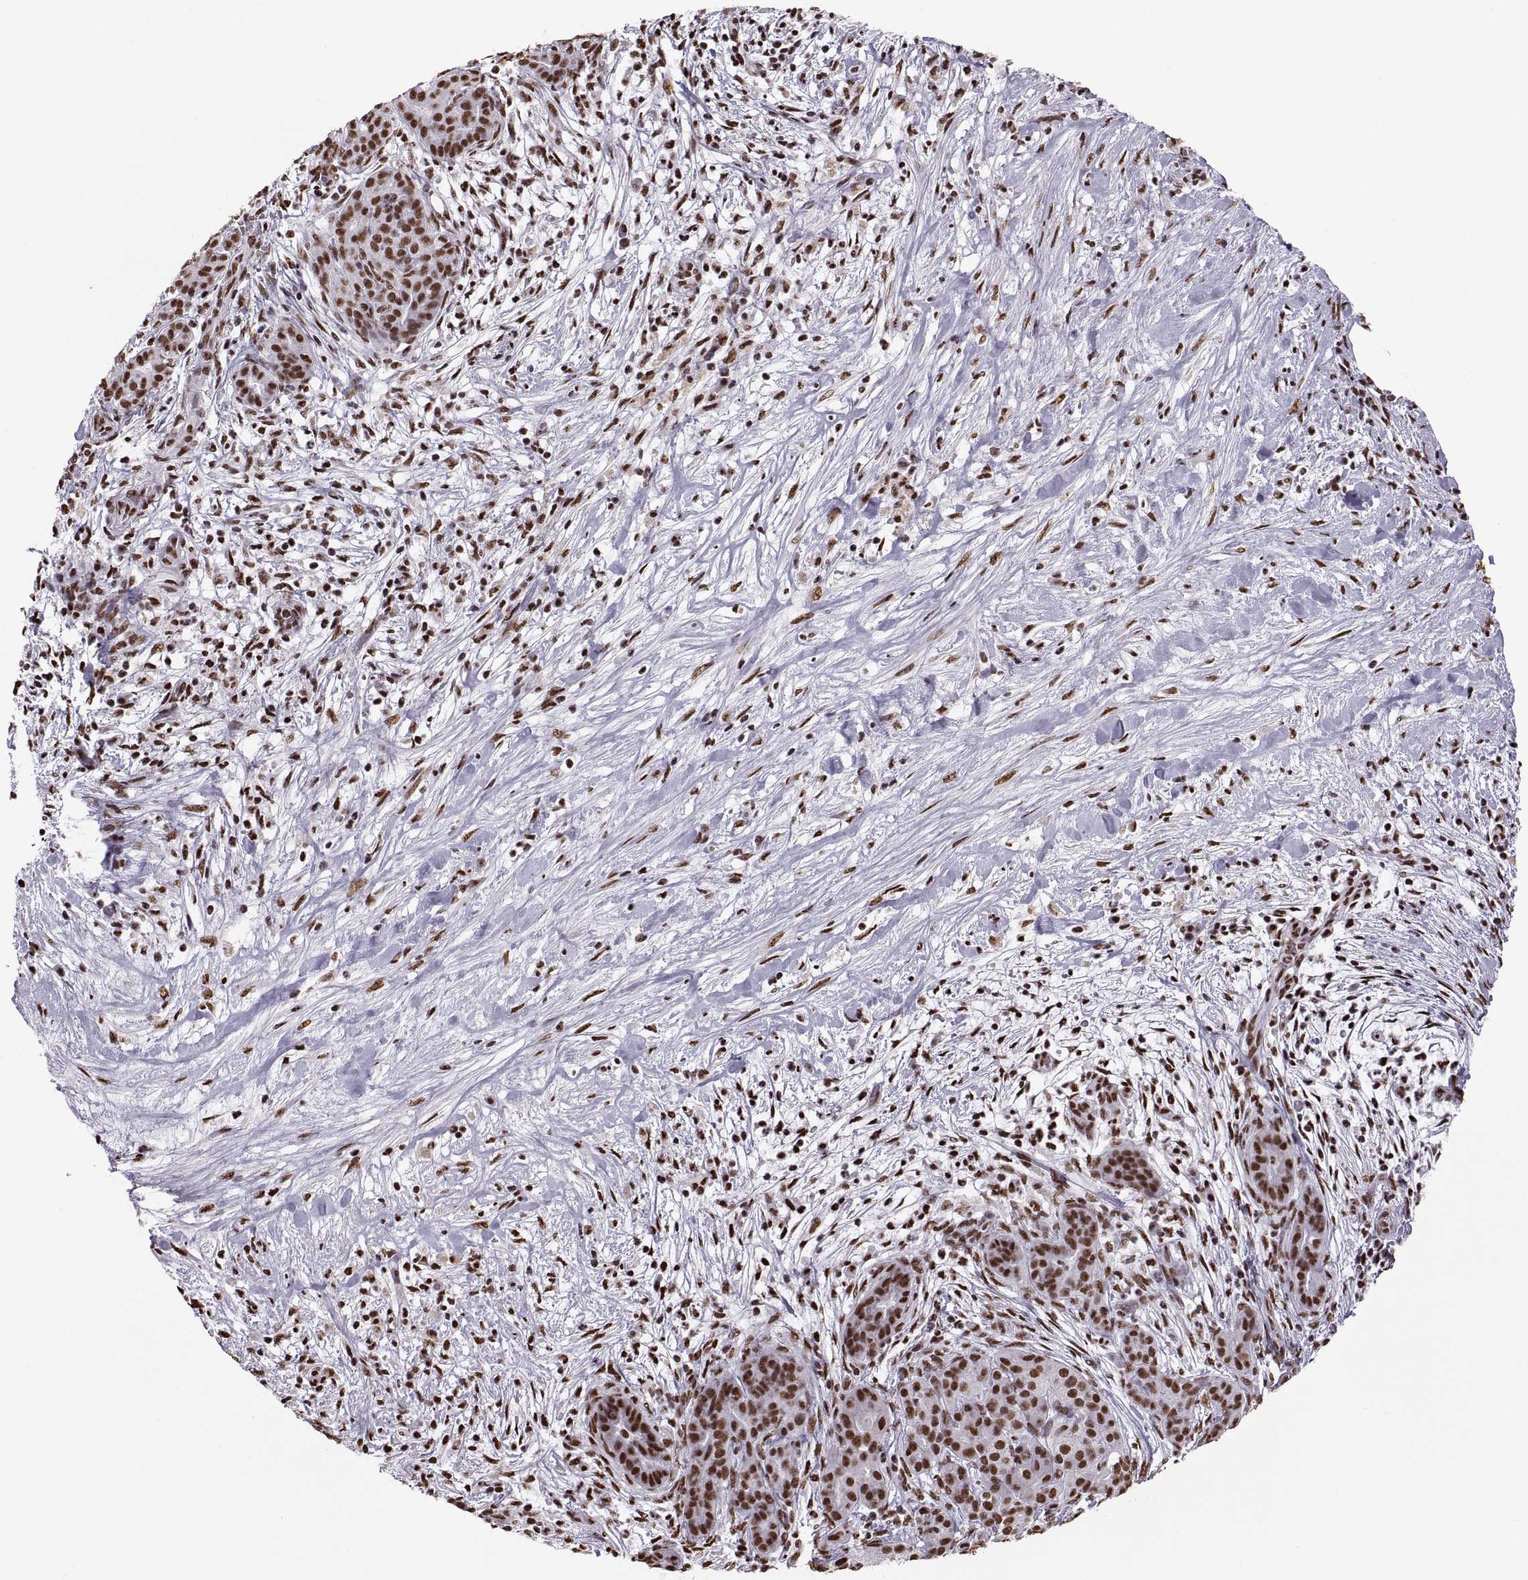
{"staining": {"intensity": "strong", "quantity": "25%-75%", "location": "nuclear"}, "tissue": "pancreatic cancer", "cell_type": "Tumor cells", "image_type": "cancer", "snomed": [{"axis": "morphology", "description": "Adenocarcinoma, NOS"}, {"axis": "topography", "description": "Pancreas"}], "caption": "The immunohistochemical stain highlights strong nuclear staining in tumor cells of adenocarcinoma (pancreatic) tissue.", "gene": "SNAI1", "patient": {"sex": "male", "age": 44}}